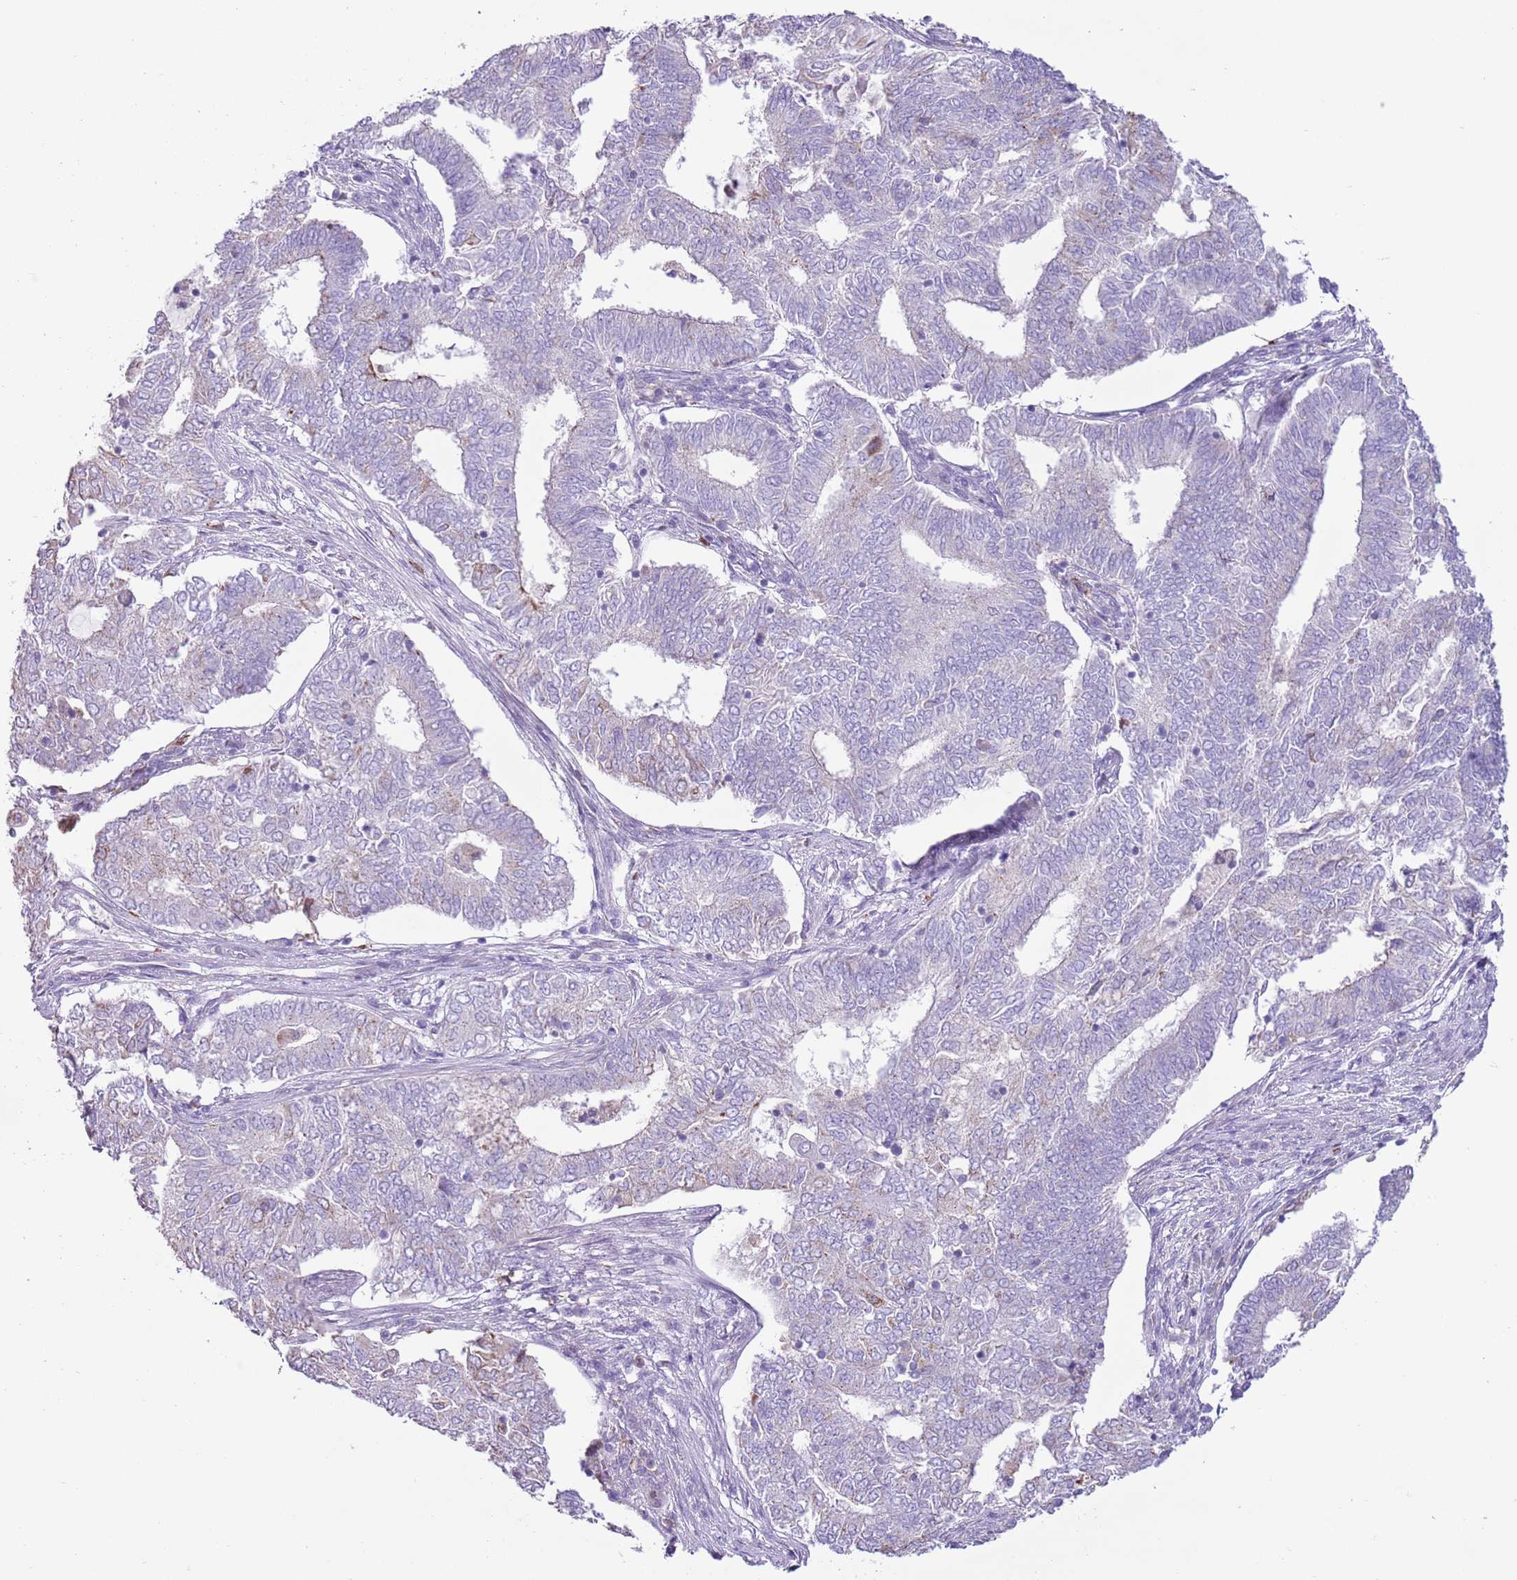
{"staining": {"intensity": "negative", "quantity": "none", "location": "none"}, "tissue": "endometrial cancer", "cell_type": "Tumor cells", "image_type": "cancer", "snomed": [{"axis": "morphology", "description": "Adenocarcinoma, NOS"}, {"axis": "topography", "description": "Endometrium"}], "caption": "Immunohistochemistry of adenocarcinoma (endometrial) demonstrates no positivity in tumor cells.", "gene": "ZNF697", "patient": {"sex": "female", "age": 62}}